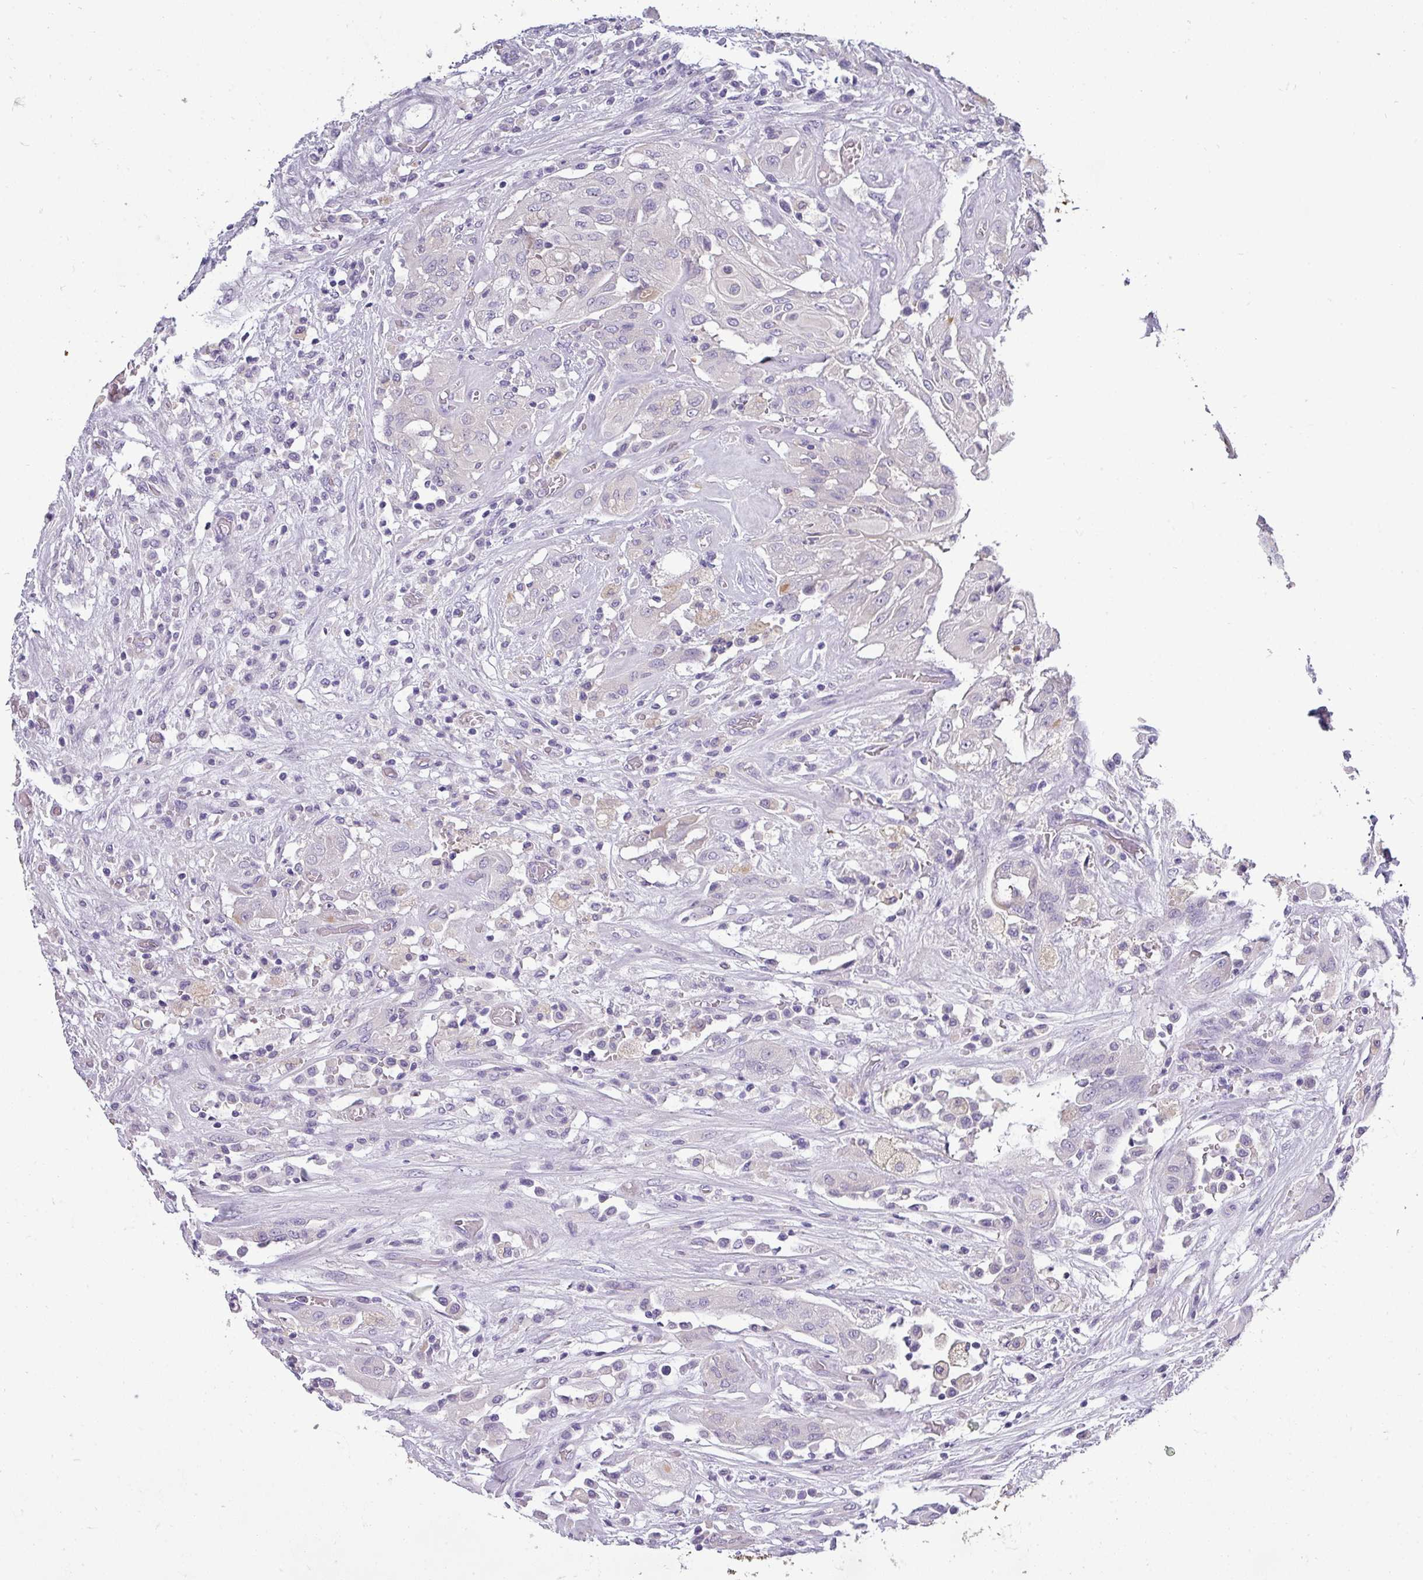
{"staining": {"intensity": "negative", "quantity": "none", "location": "none"}, "tissue": "thyroid cancer", "cell_type": "Tumor cells", "image_type": "cancer", "snomed": [{"axis": "morphology", "description": "Papillary adenocarcinoma, NOS"}, {"axis": "topography", "description": "Thyroid gland"}], "caption": "The micrograph displays no significant expression in tumor cells of thyroid papillary adenocarcinoma.", "gene": "DNAAF9", "patient": {"sex": "female", "age": 59}}